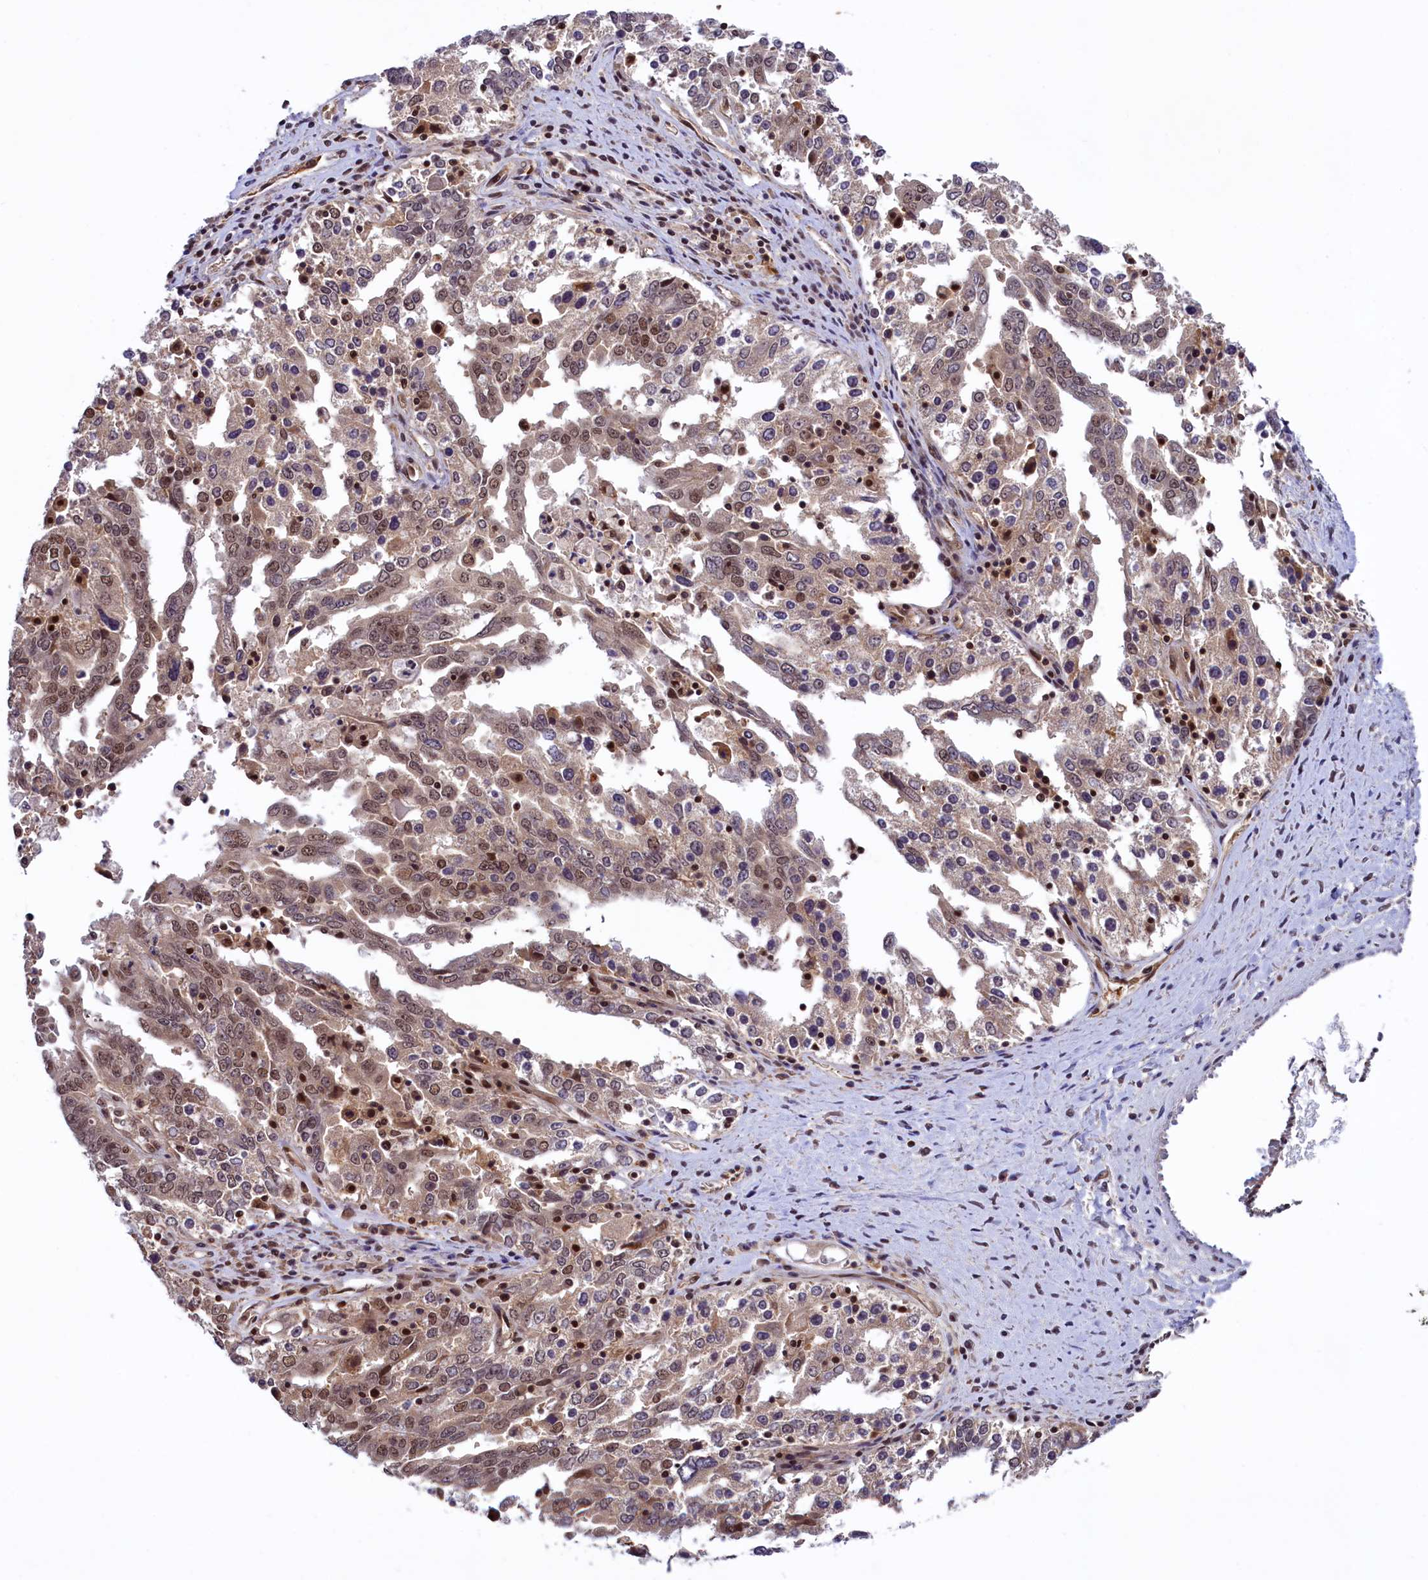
{"staining": {"intensity": "moderate", "quantity": ">75%", "location": "cytoplasmic/membranous,nuclear"}, "tissue": "ovarian cancer", "cell_type": "Tumor cells", "image_type": "cancer", "snomed": [{"axis": "morphology", "description": "Carcinoma, endometroid"}, {"axis": "topography", "description": "Ovary"}], "caption": "The image demonstrates a brown stain indicating the presence of a protein in the cytoplasmic/membranous and nuclear of tumor cells in ovarian cancer (endometroid carcinoma).", "gene": "SLC7A6OS", "patient": {"sex": "female", "age": 62}}